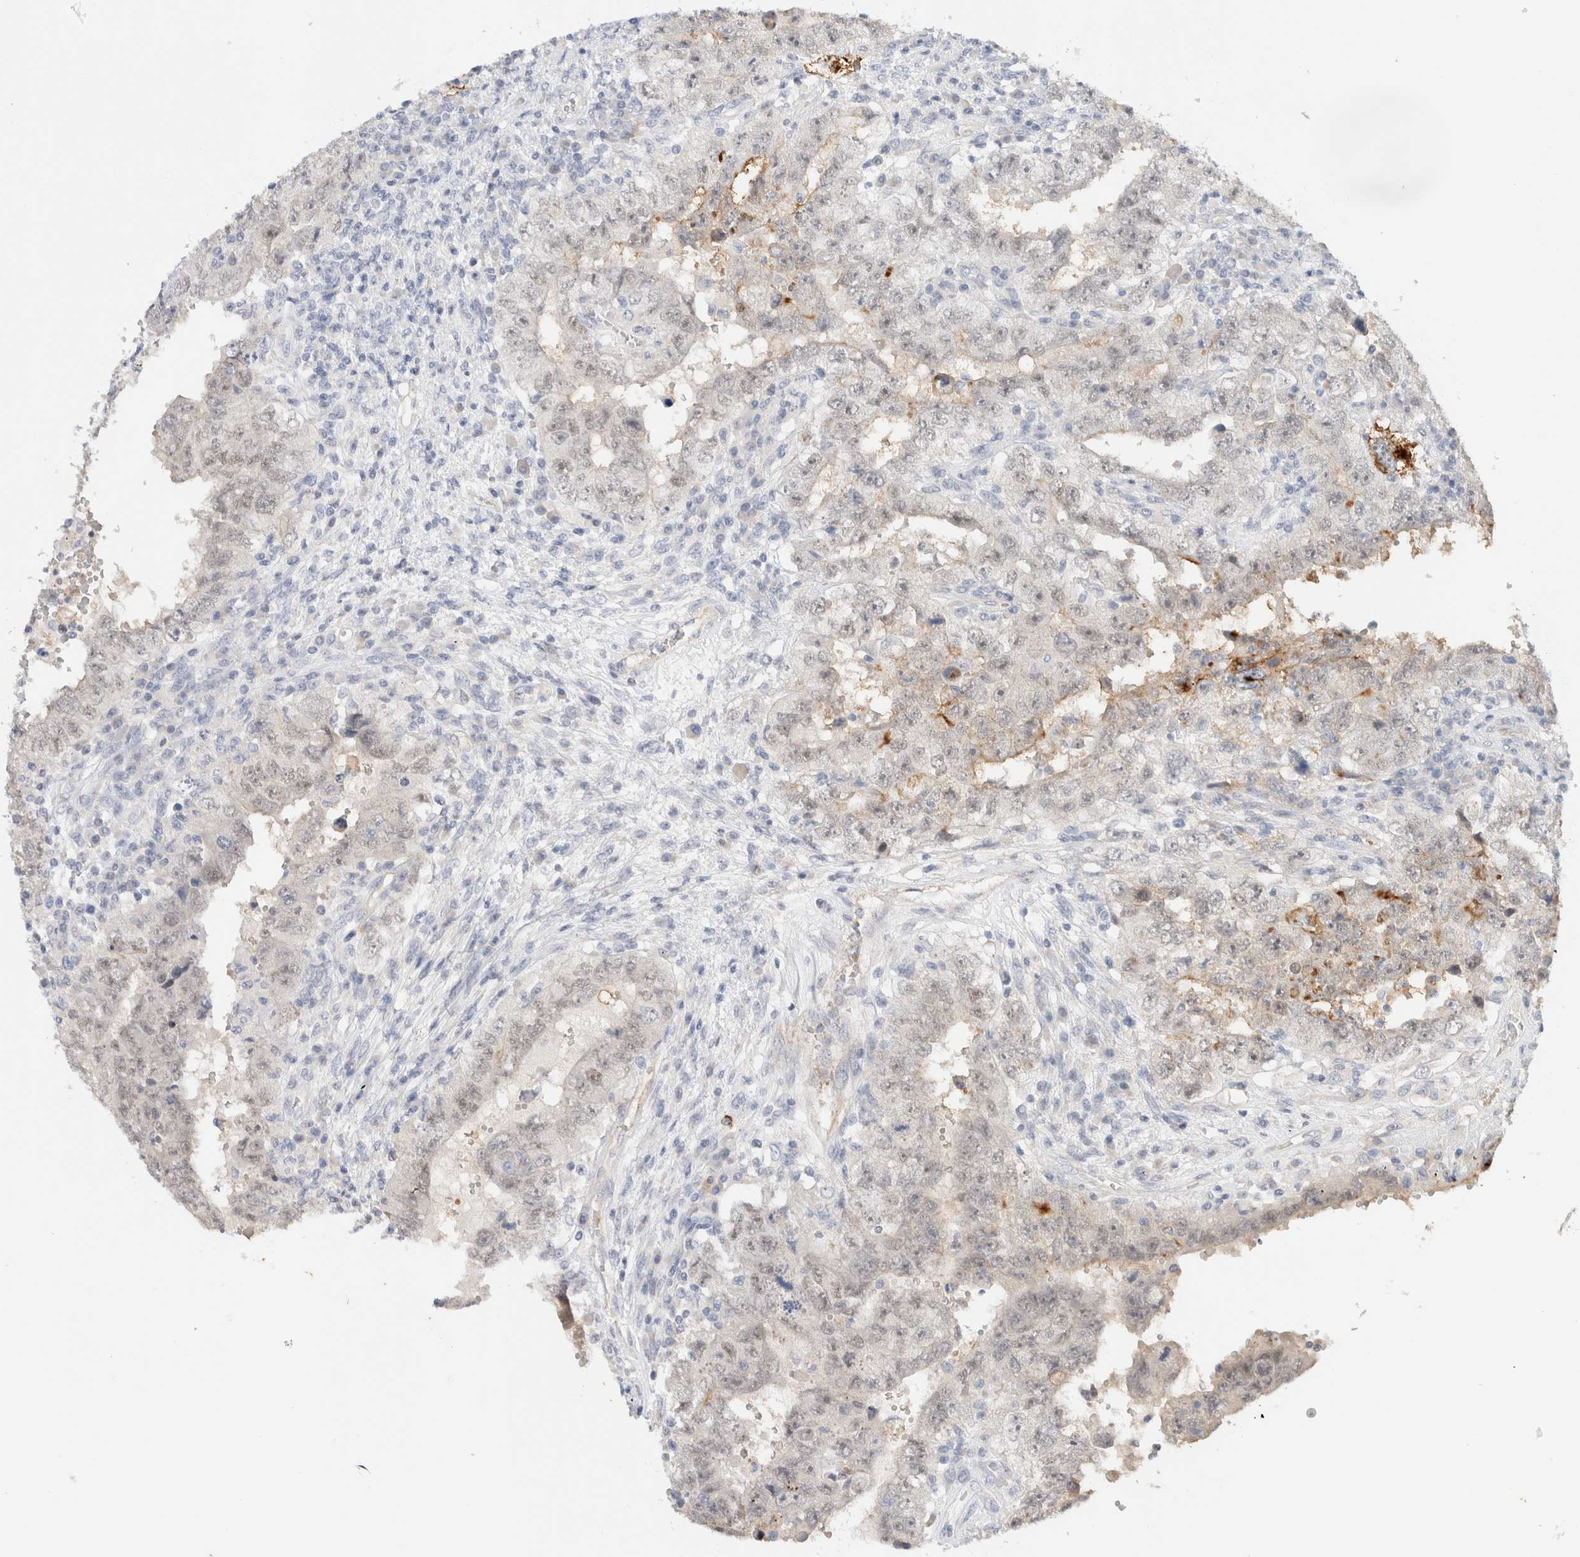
{"staining": {"intensity": "negative", "quantity": "none", "location": "none"}, "tissue": "testis cancer", "cell_type": "Tumor cells", "image_type": "cancer", "snomed": [{"axis": "morphology", "description": "Carcinoma, Embryonal, NOS"}, {"axis": "topography", "description": "Testis"}], "caption": "Testis embryonal carcinoma stained for a protein using IHC demonstrates no staining tumor cells.", "gene": "SPRTN", "patient": {"sex": "male", "age": 26}}